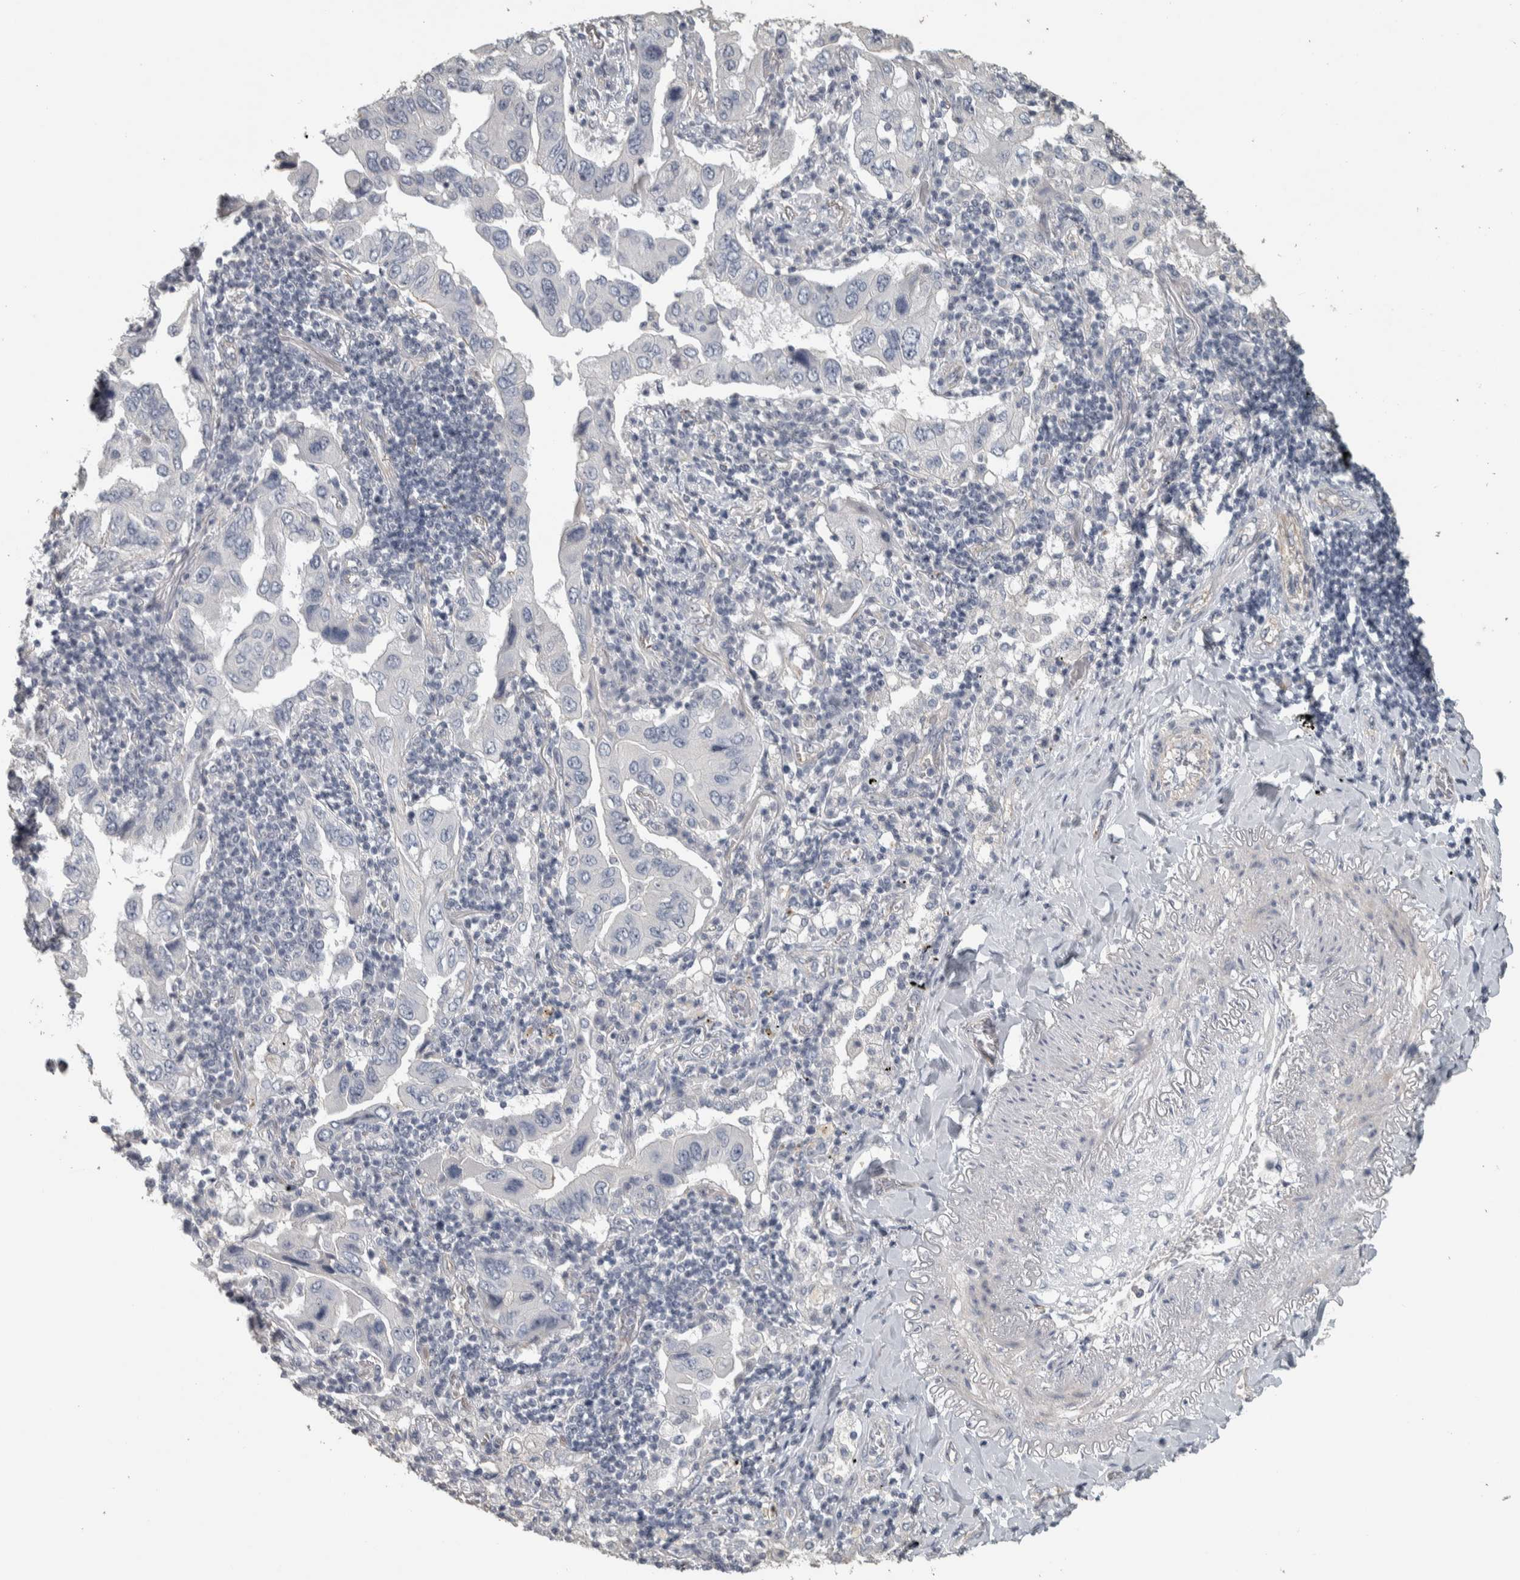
{"staining": {"intensity": "negative", "quantity": "none", "location": "none"}, "tissue": "lung cancer", "cell_type": "Tumor cells", "image_type": "cancer", "snomed": [{"axis": "morphology", "description": "Adenocarcinoma, NOS"}, {"axis": "topography", "description": "Lung"}], "caption": "Tumor cells are negative for protein expression in human lung cancer.", "gene": "DCAF10", "patient": {"sex": "female", "age": 65}}